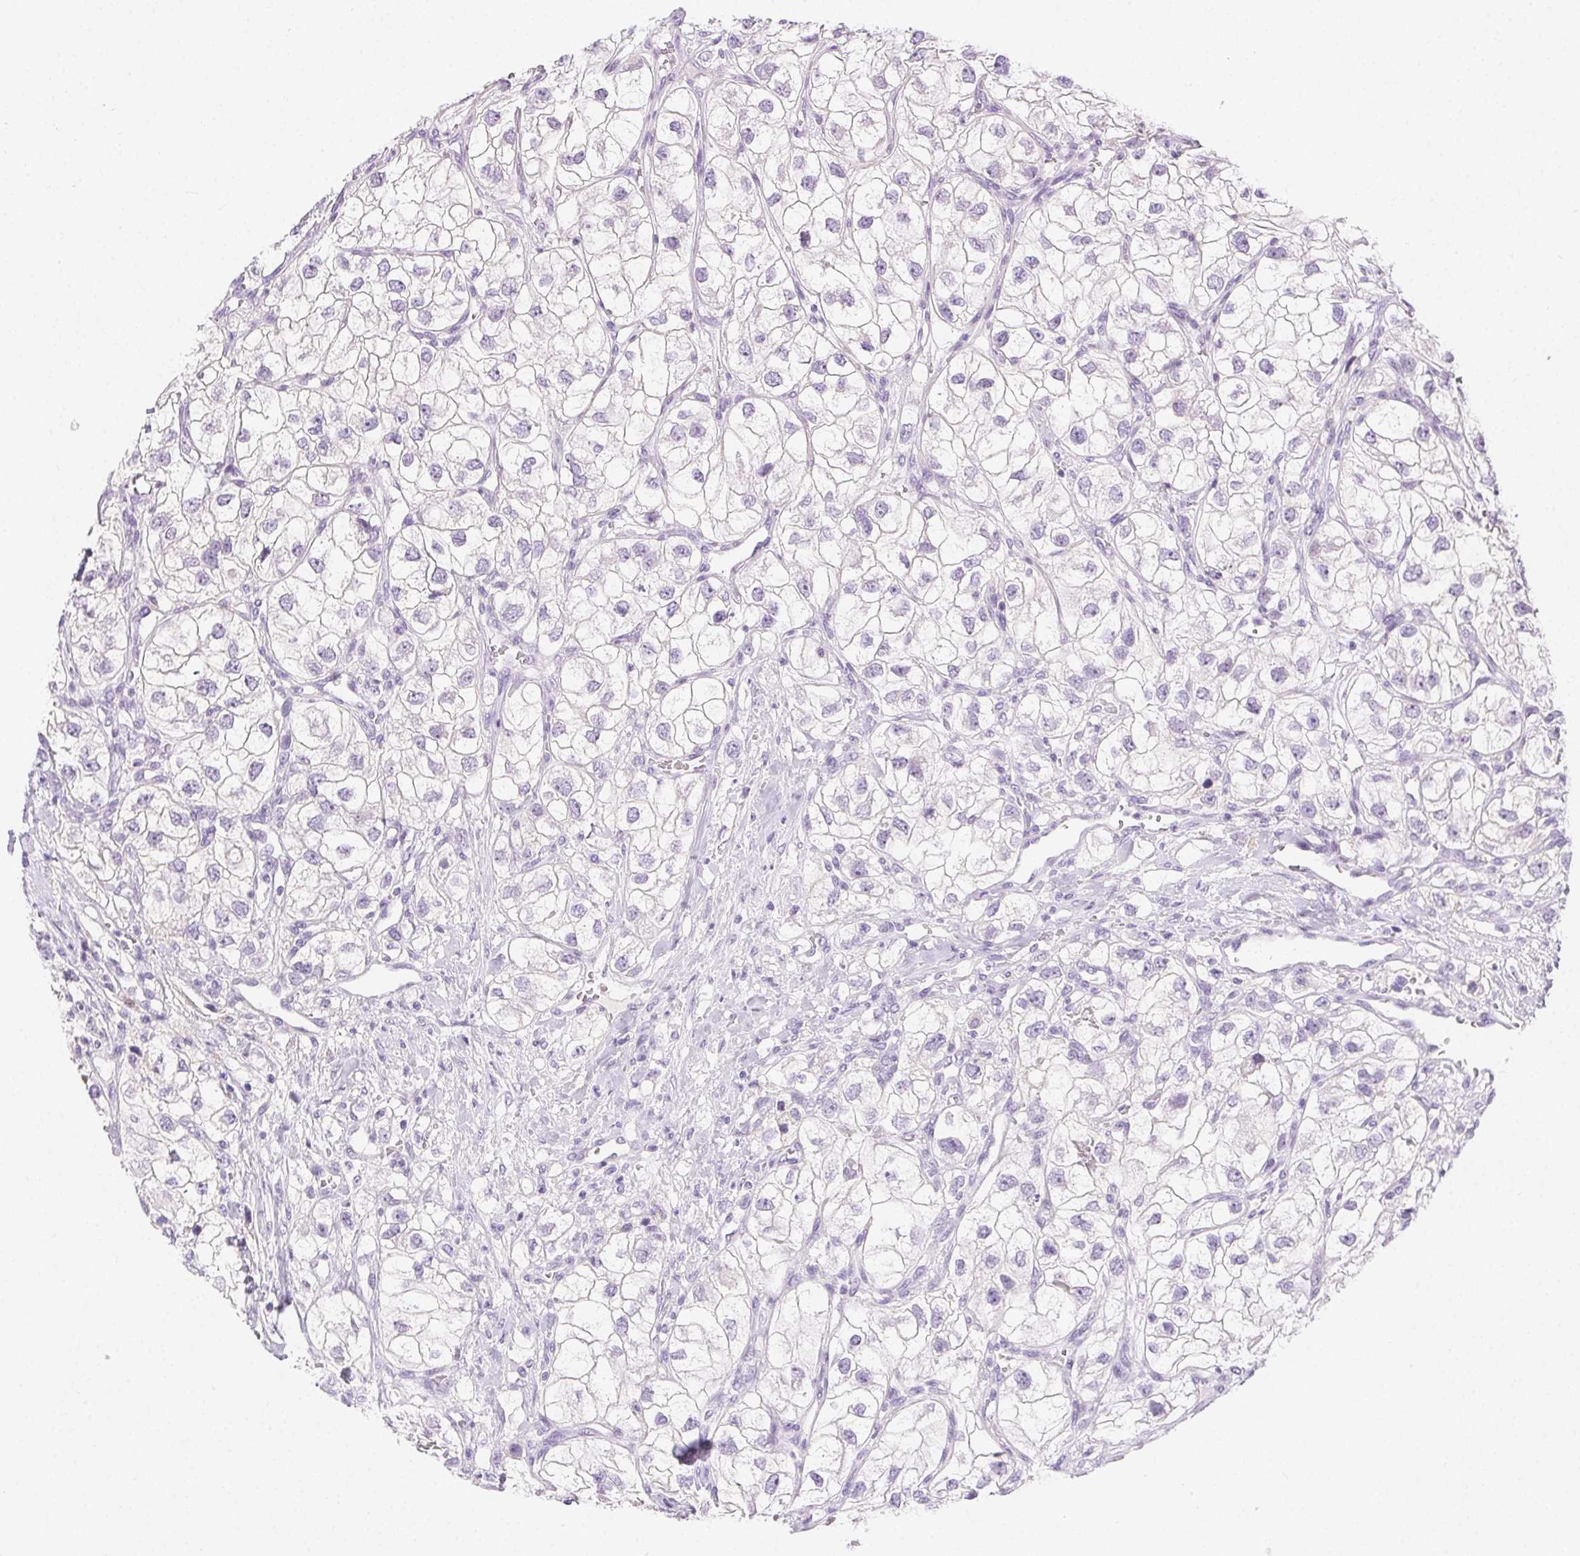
{"staining": {"intensity": "negative", "quantity": "none", "location": "none"}, "tissue": "renal cancer", "cell_type": "Tumor cells", "image_type": "cancer", "snomed": [{"axis": "morphology", "description": "Adenocarcinoma, NOS"}, {"axis": "topography", "description": "Kidney"}], "caption": "Immunohistochemistry (IHC) histopathology image of renal cancer (adenocarcinoma) stained for a protein (brown), which shows no staining in tumor cells.", "gene": "C20orf85", "patient": {"sex": "male", "age": 59}}